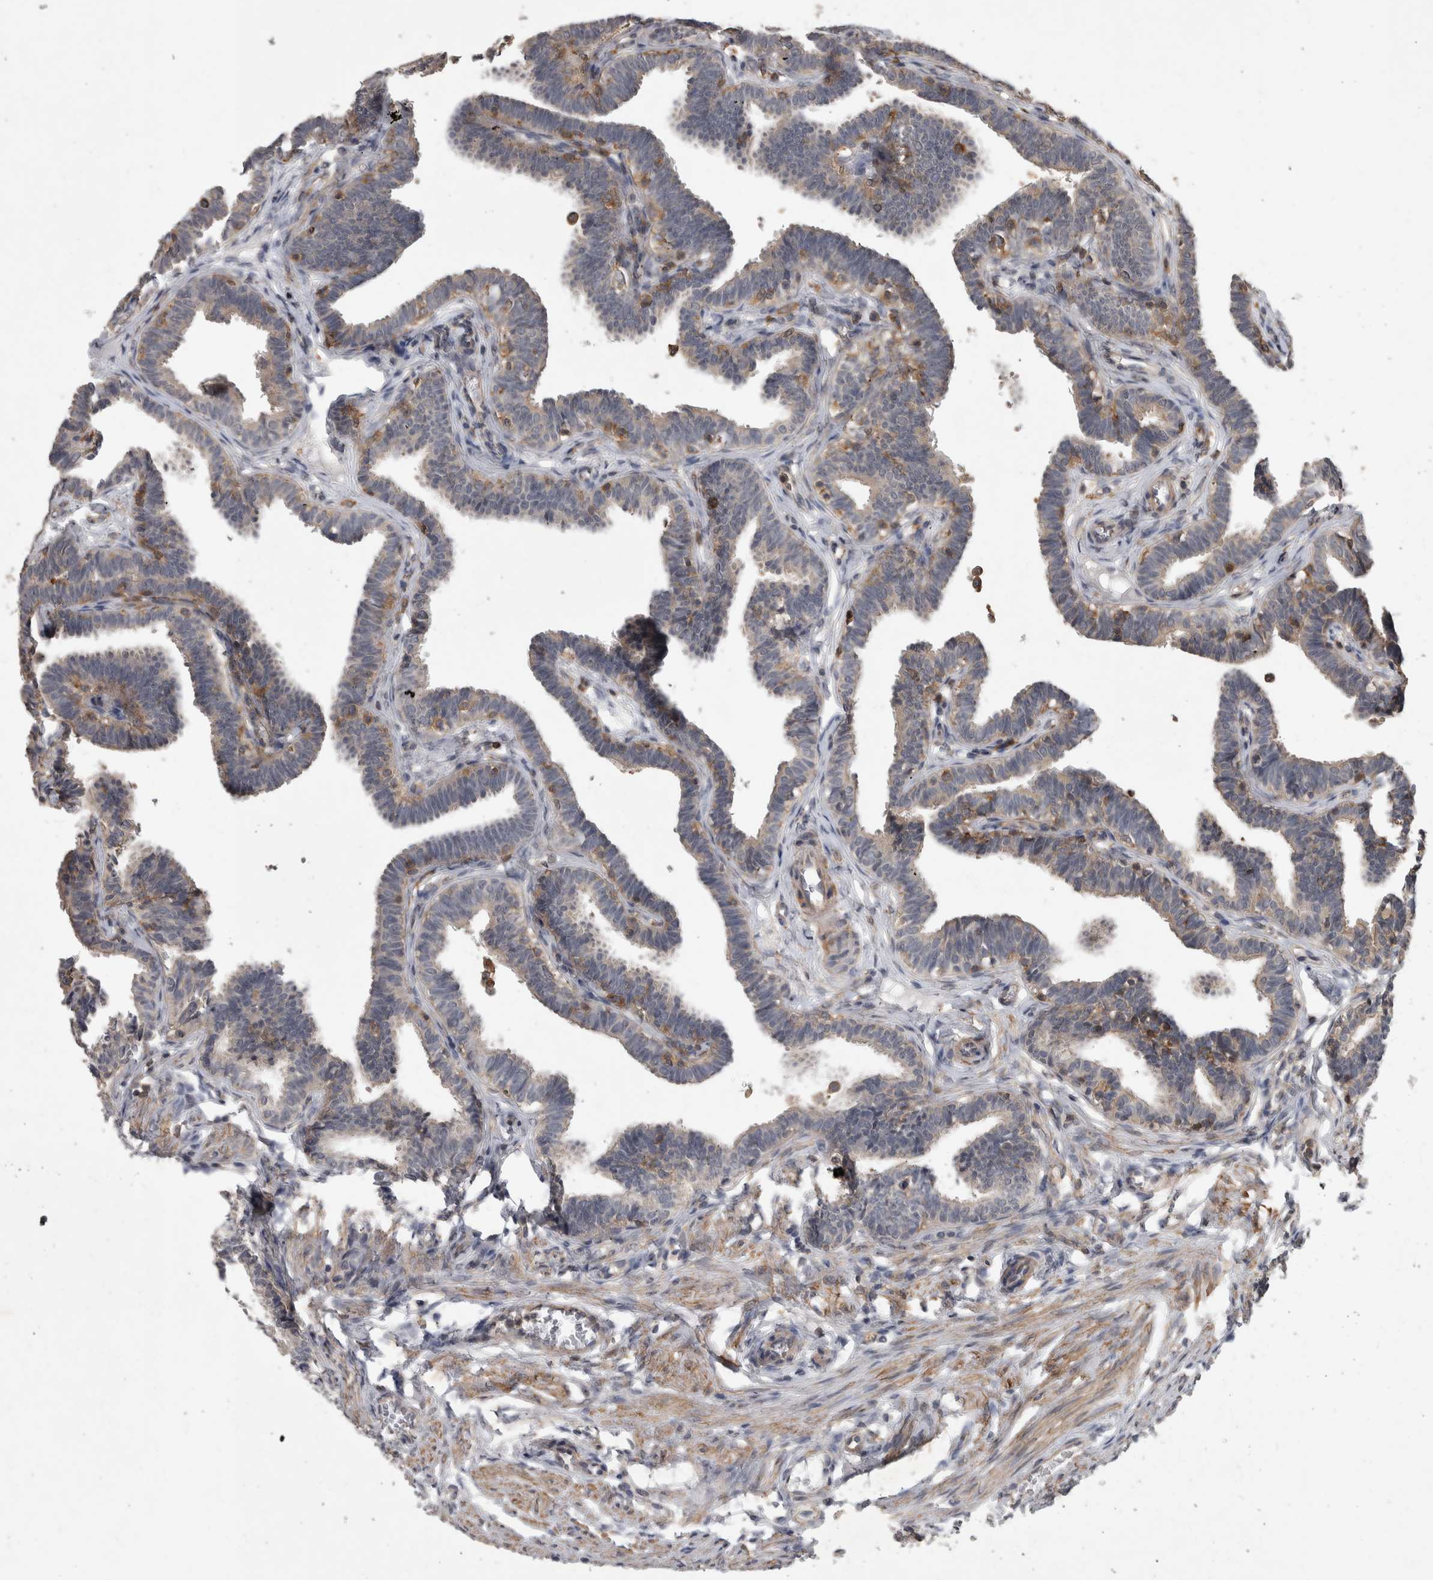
{"staining": {"intensity": "negative", "quantity": "none", "location": "none"}, "tissue": "fallopian tube", "cell_type": "Glandular cells", "image_type": "normal", "snomed": [{"axis": "morphology", "description": "Normal tissue, NOS"}, {"axis": "topography", "description": "Fallopian tube"}, {"axis": "topography", "description": "Ovary"}], "caption": "An immunohistochemistry photomicrograph of unremarkable fallopian tube is shown. There is no staining in glandular cells of fallopian tube. Brightfield microscopy of immunohistochemistry stained with DAB (brown) and hematoxylin (blue), captured at high magnification.", "gene": "SPATA48", "patient": {"sex": "female", "age": 23}}